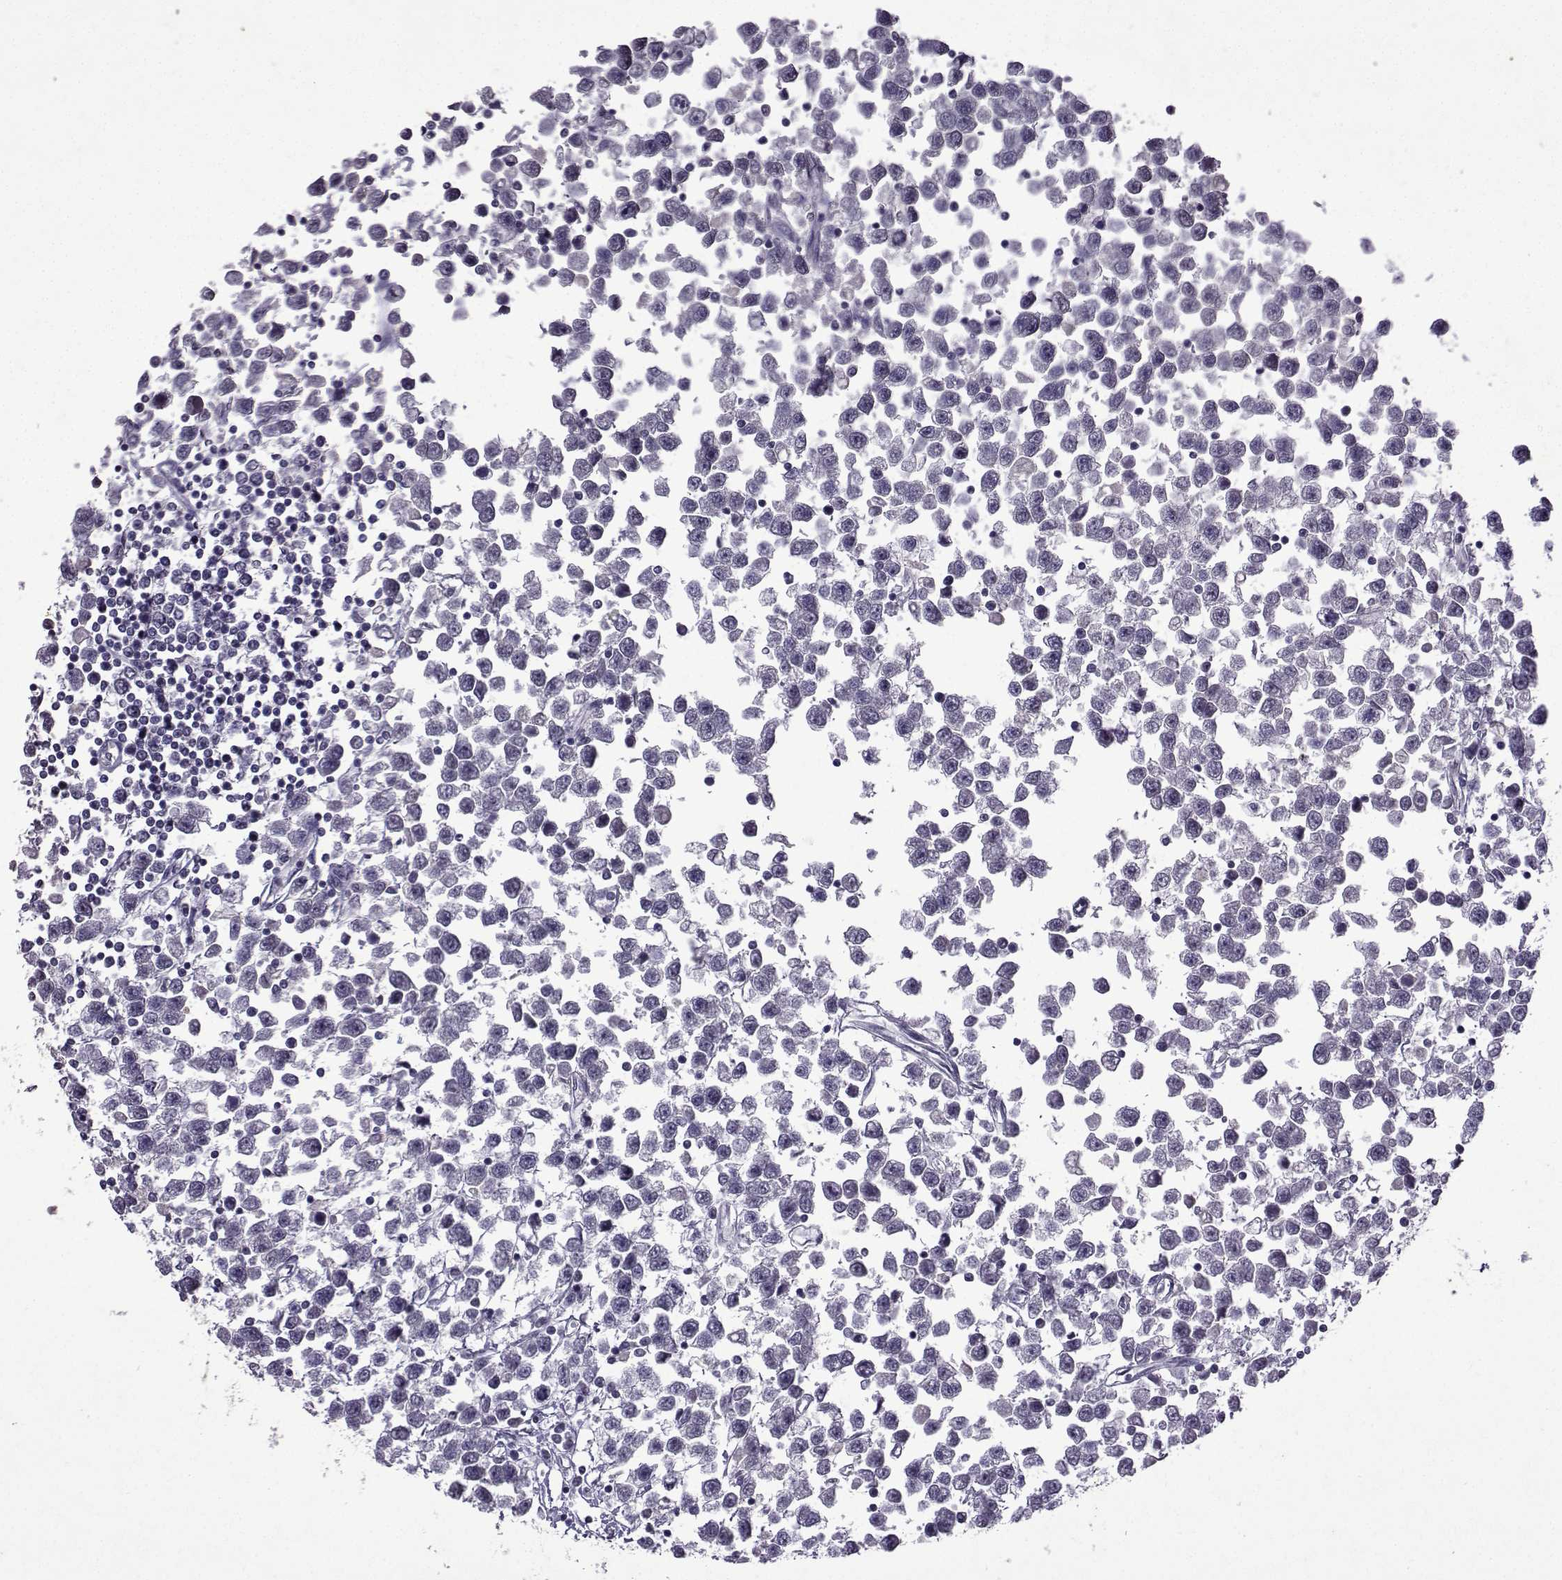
{"staining": {"intensity": "negative", "quantity": "none", "location": "none"}, "tissue": "testis cancer", "cell_type": "Tumor cells", "image_type": "cancer", "snomed": [{"axis": "morphology", "description": "Seminoma, NOS"}, {"axis": "topography", "description": "Testis"}], "caption": "Protein analysis of testis cancer (seminoma) shows no significant staining in tumor cells. (DAB (3,3'-diaminobenzidine) IHC, high magnification).", "gene": "CCL28", "patient": {"sex": "male", "age": 34}}